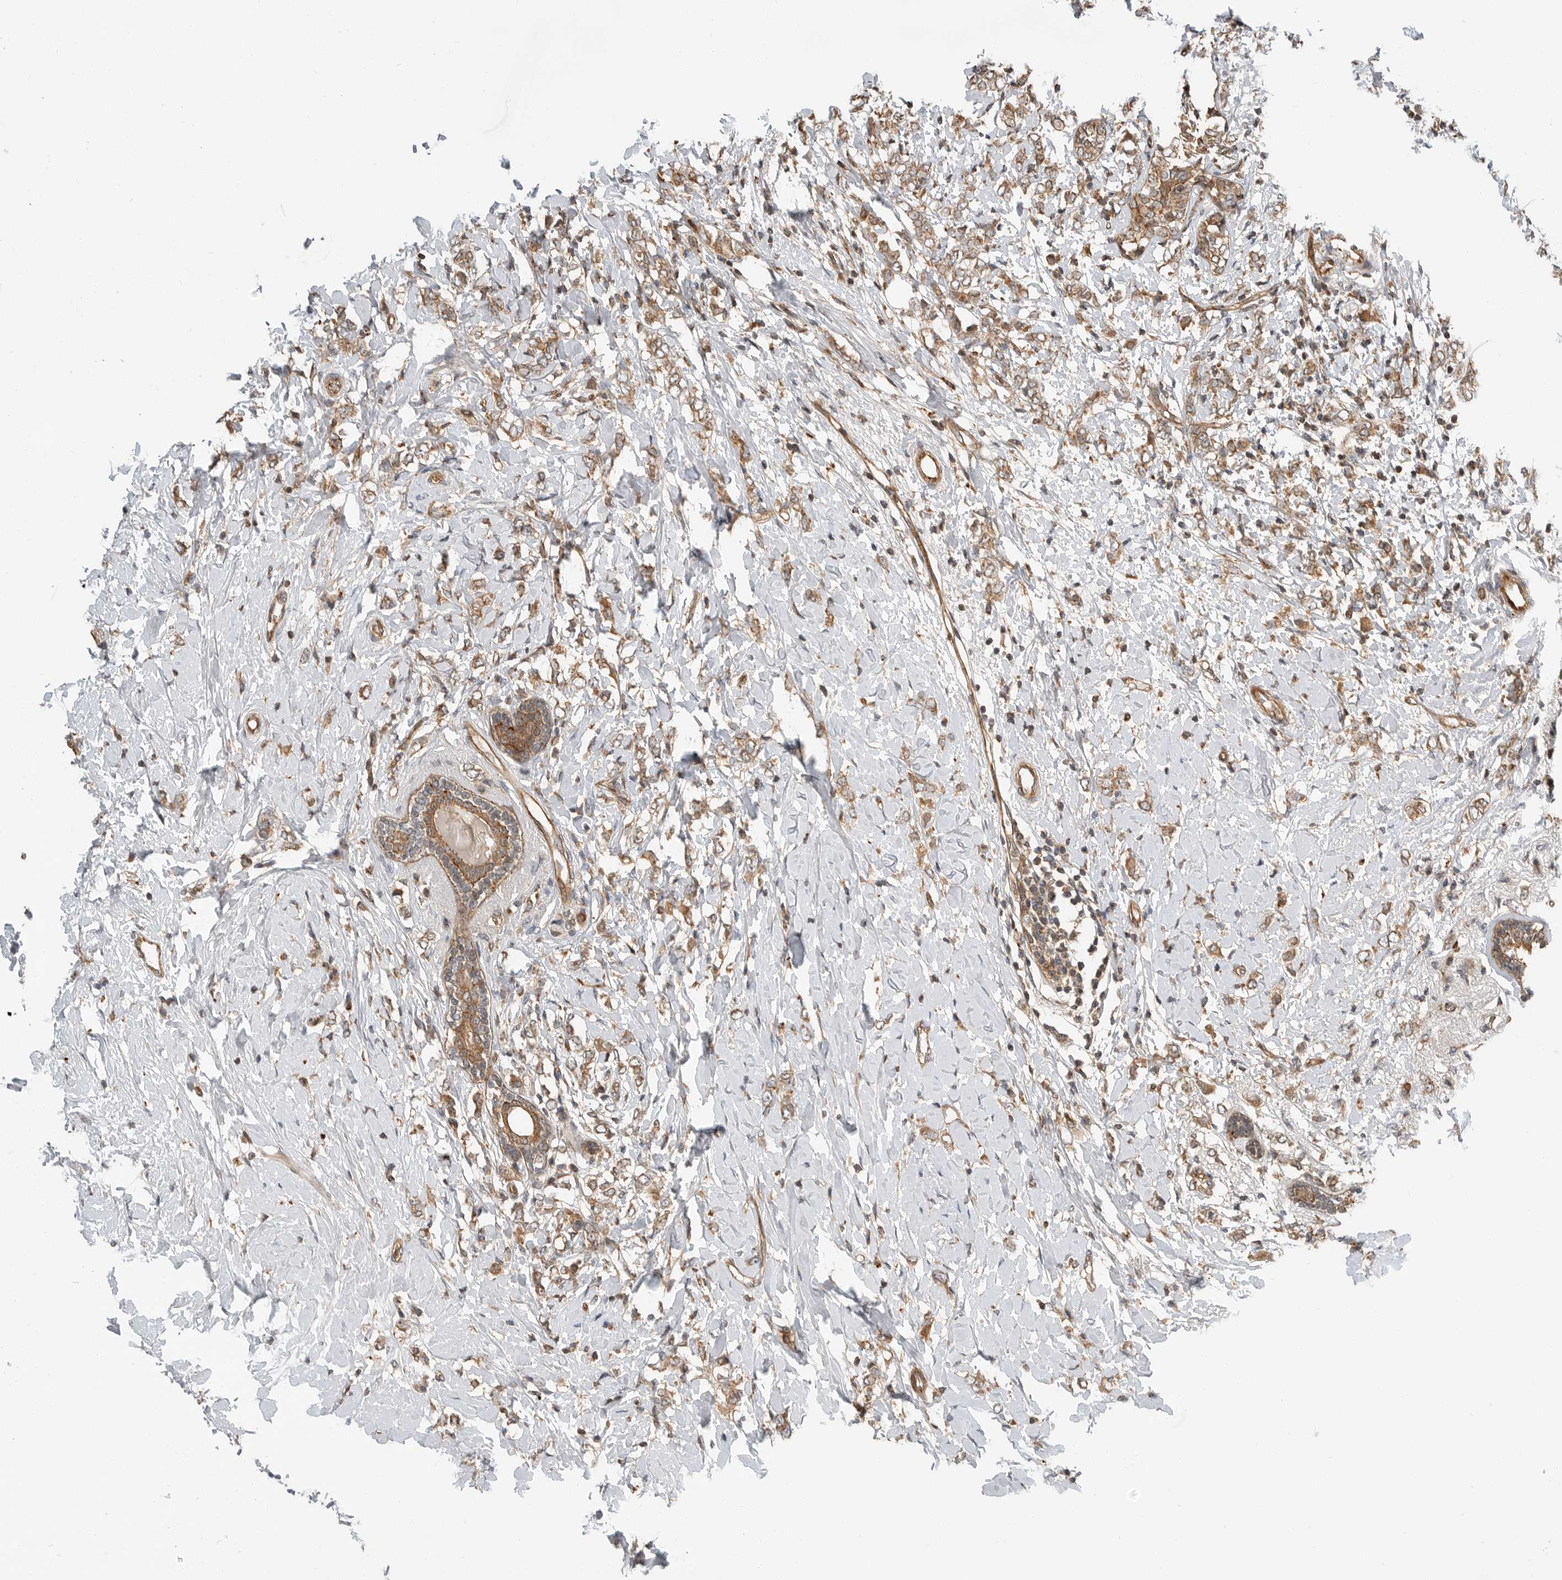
{"staining": {"intensity": "weak", "quantity": ">75%", "location": "cytoplasmic/membranous"}, "tissue": "breast cancer", "cell_type": "Tumor cells", "image_type": "cancer", "snomed": [{"axis": "morphology", "description": "Normal tissue, NOS"}, {"axis": "morphology", "description": "Lobular carcinoma"}, {"axis": "topography", "description": "Breast"}], "caption": "Protein staining displays weak cytoplasmic/membranous staining in about >75% of tumor cells in breast cancer.", "gene": "STRAP", "patient": {"sex": "female", "age": 47}}